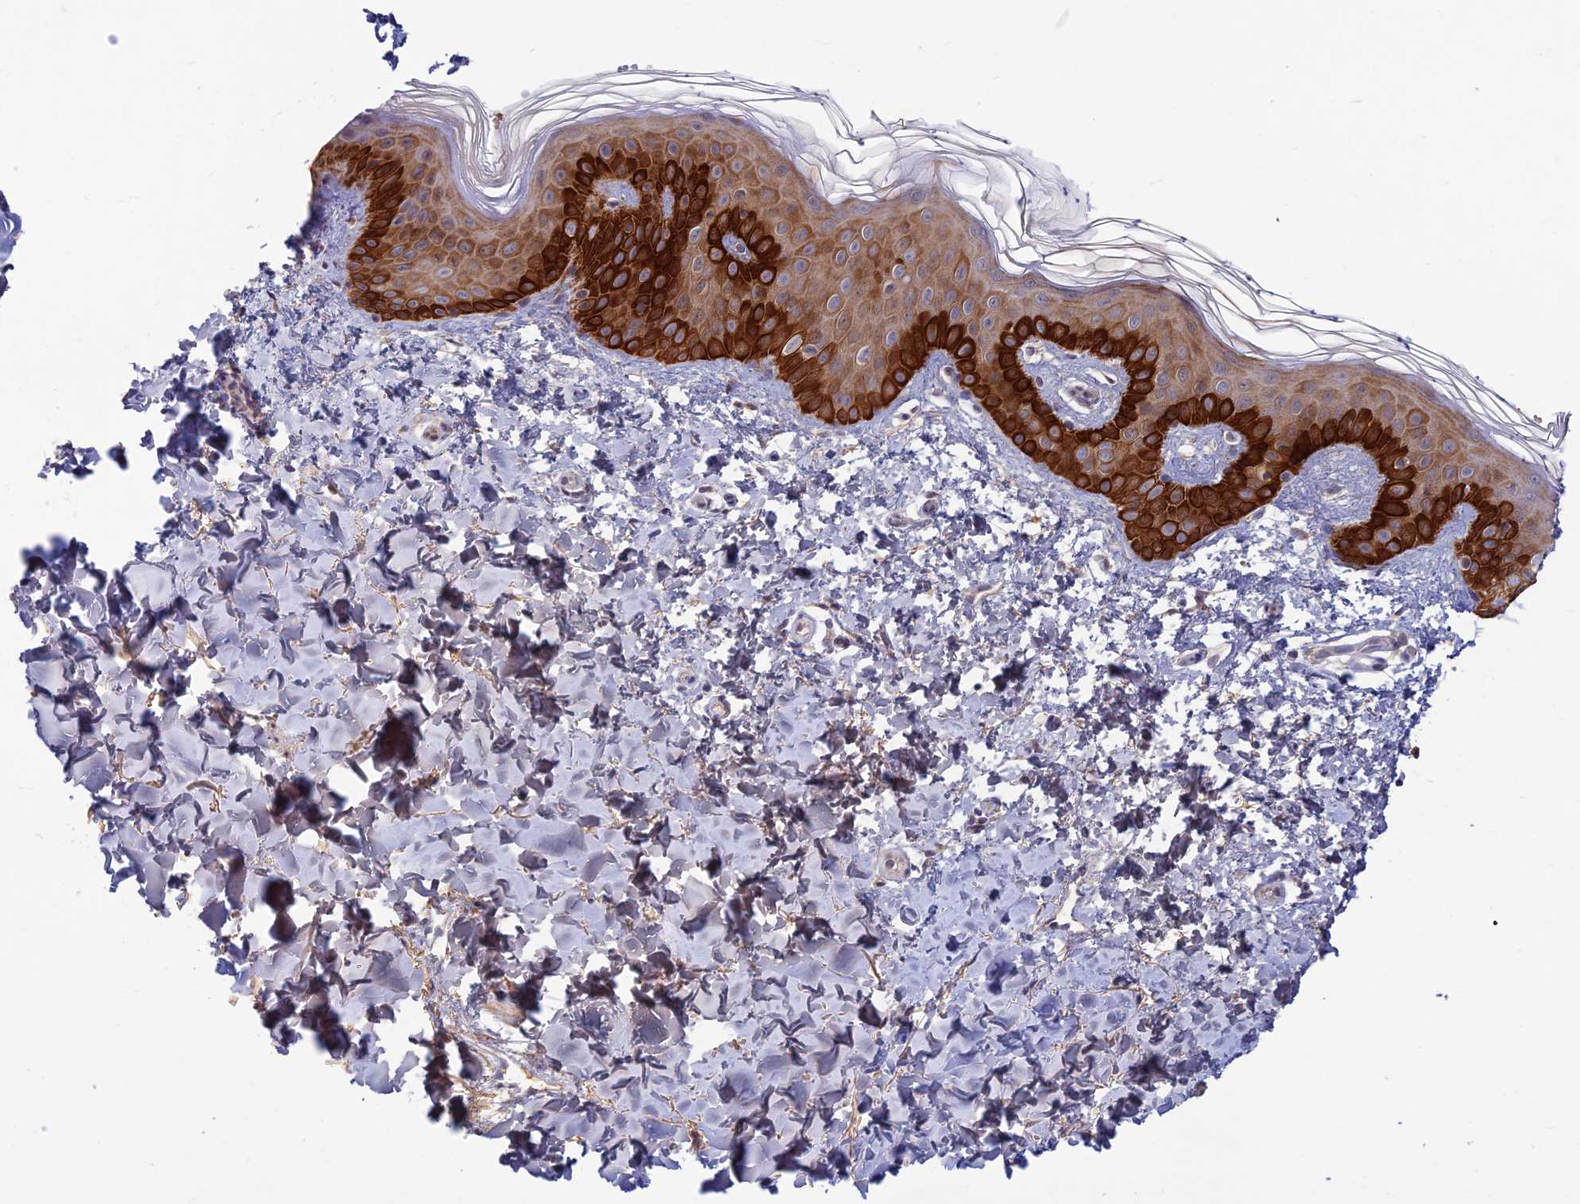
{"staining": {"intensity": "negative", "quantity": "none", "location": "none"}, "tissue": "skin", "cell_type": "Fibroblasts", "image_type": "normal", "snomed": [{"axis": "morphology", "description": "Normal tissue, NOS"}, {"axis": "topography", "description": "Skin"}], "caption": "Fibroblasts are negative for protein expression in unremarkable human skin. (Stains: DAB immunohistochemistry with hematoxylin counter stain, Microscopy: brightfield microscopy at high magnification).", "gene": "FASTKD5", "patient": {"sex": "female", "age": 58}}